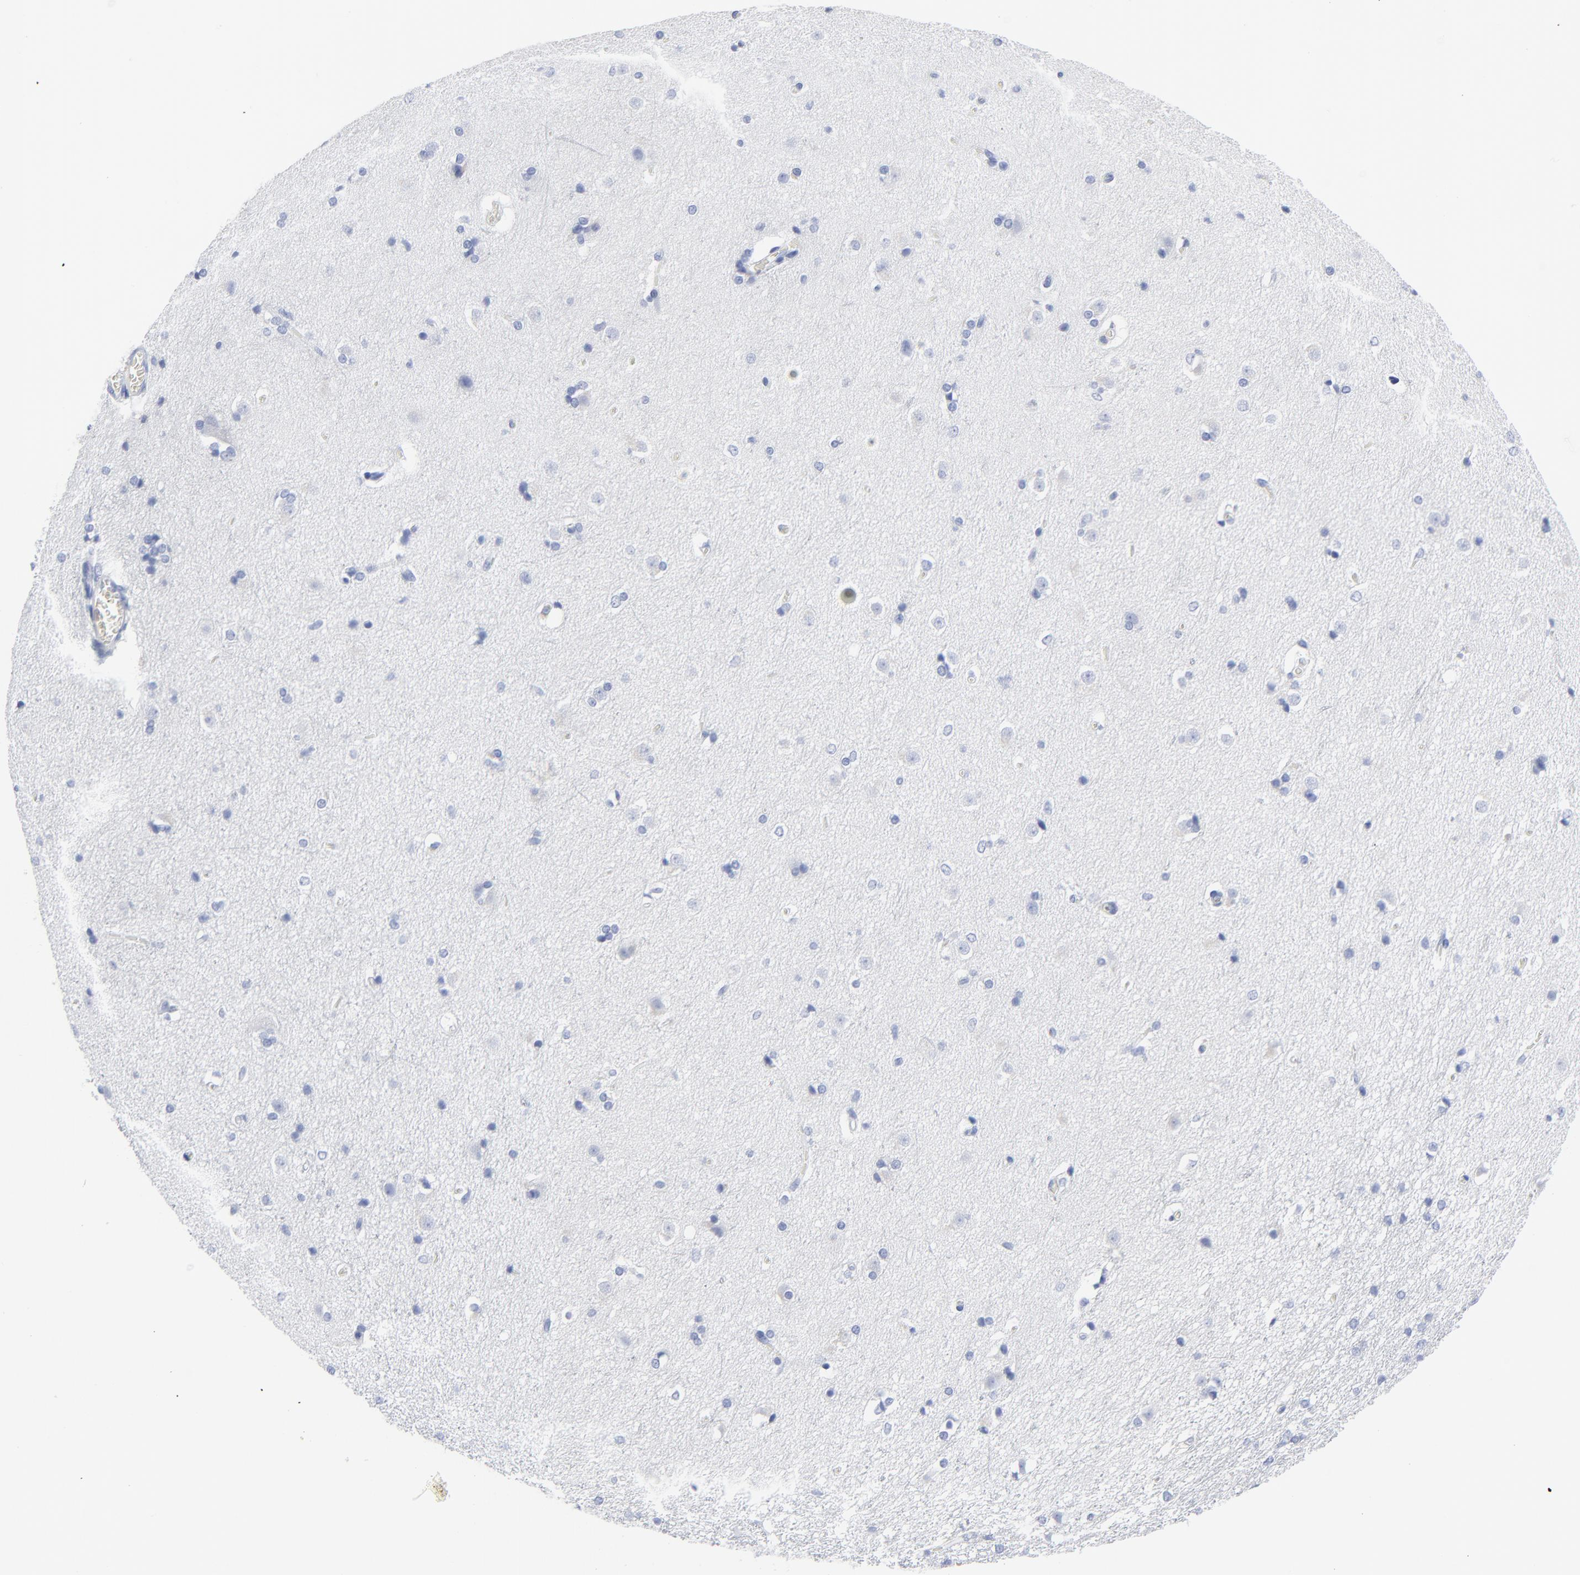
{"staining": {"intensity": "negative", "quantity": "none", "location": "none"}, "tissue": "caudate", "cell_type": "Glial cells", "image_type": "normal", "snomed": [{"axis": "morphology", "description": "Normal tissue, NOS"}, {"axis": "topography", "description": "Lateral ventricle wall"}], "caption": "Immunohistochemistry (IHC) image of unremarkable caudate: caudate stained with DAB (3,3'-diaminobenzidine) reveals no significant protein positivity in glial cells. (Stains: DAB (3,3'-diaminobenzidine) immunohistochemistry (IHC) with hematoxylin counter stain, Microscopy: brightfield microscopy at high magnification).", "gene": "STAT2", "patient": {"sex": "female", "age": 19}}